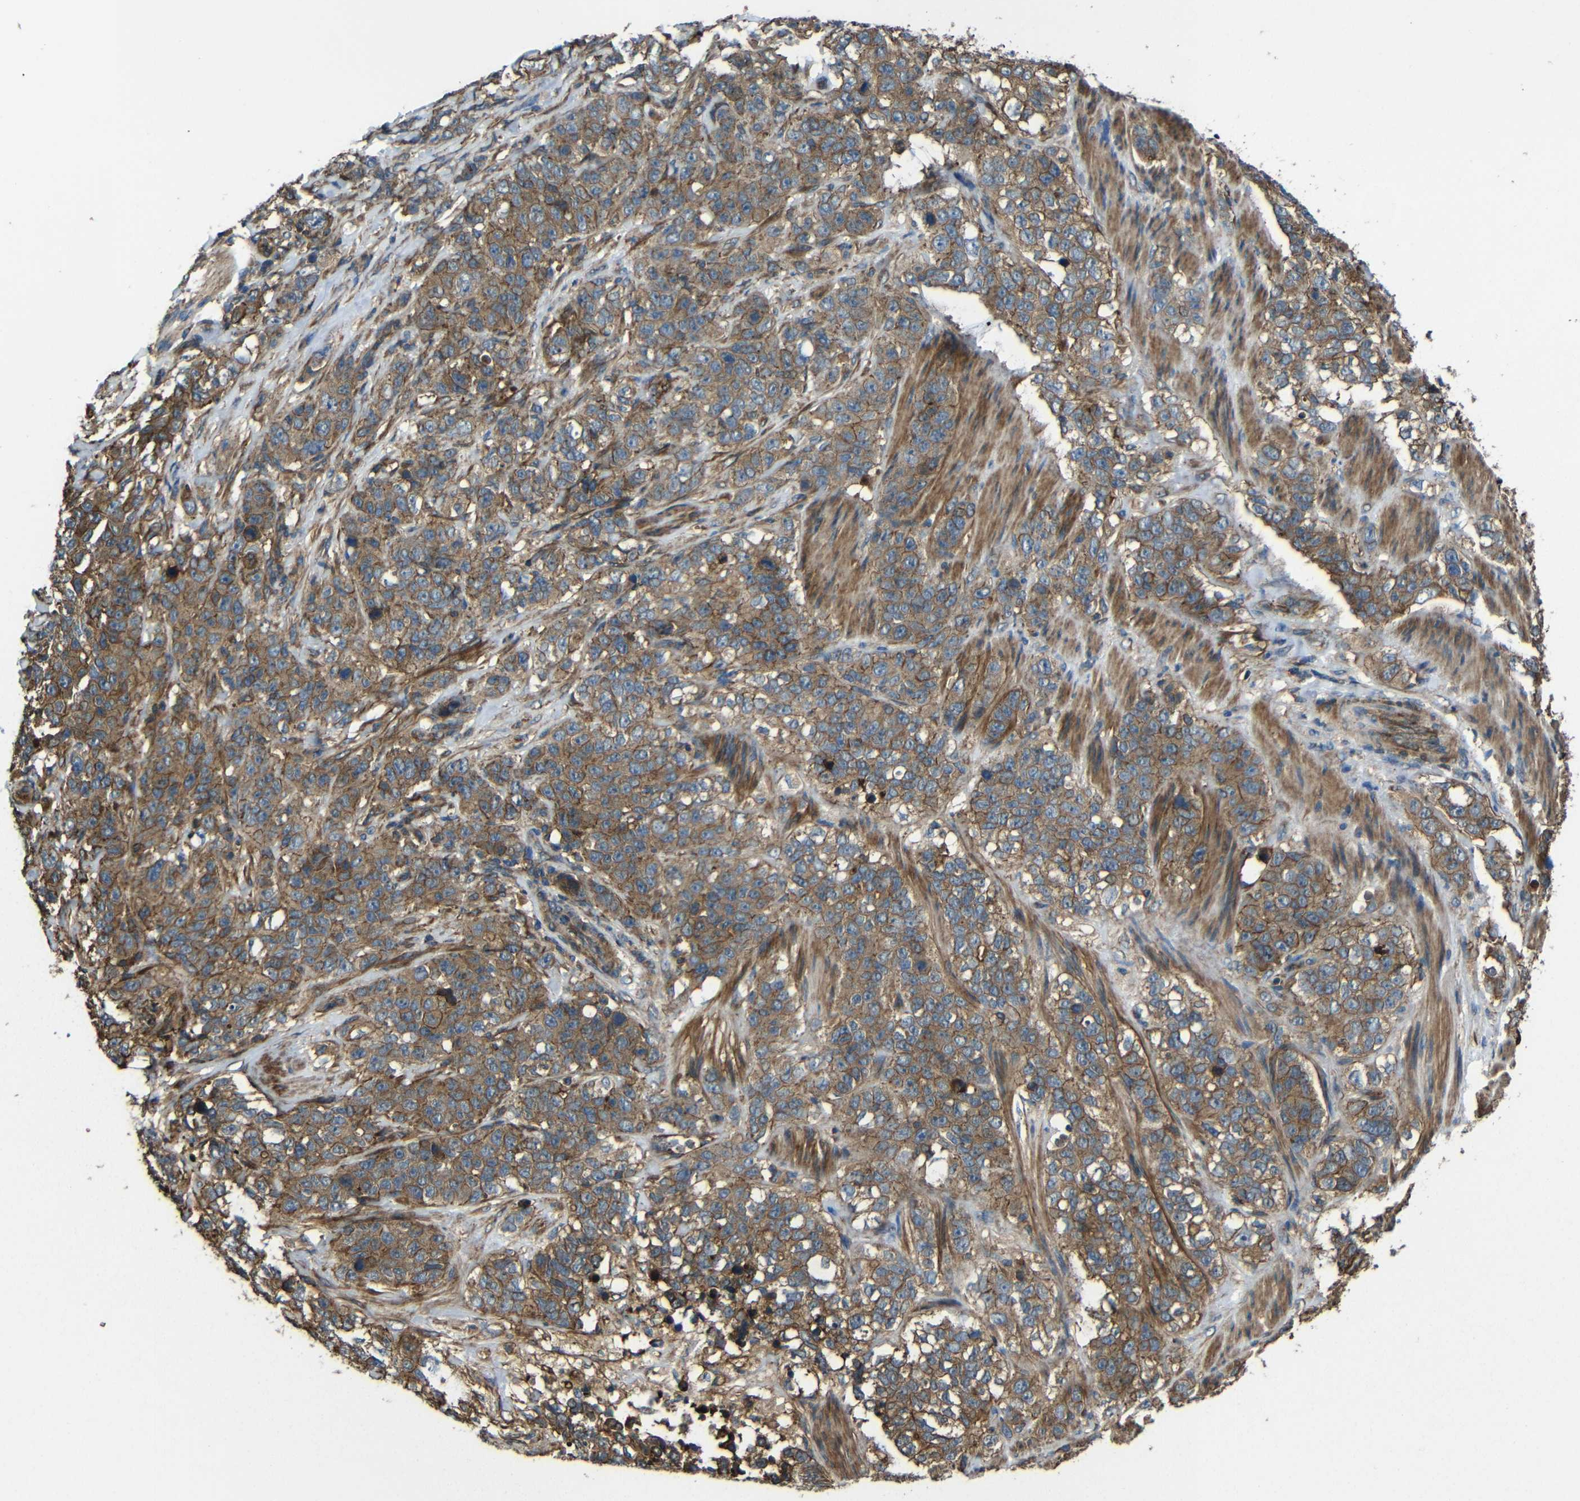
{"staining": {"intensity": "moderate", "quantity": ">75%", "location": "cytoplasmic/membranous"}, "tissue": "stomach cancer", "cell_type": "Tumor cells", "image_type": "cancer", "snomed": [{"axis": "morphology", "description": "Adenocarcinoma, NOS"}, {"axis": "topography", "description": "Stomach"}], "caption": "Adenocarcinoma (stomach) stained with immunohistochemistry exhibits moderate cytoplasmic/membranous expression in about >75% of tumor cells. (DAB = brown stain, brightfield microscopy at high magnification).", "gene": "PTCH1", "patient": {"sex": "male", "age": 48}}